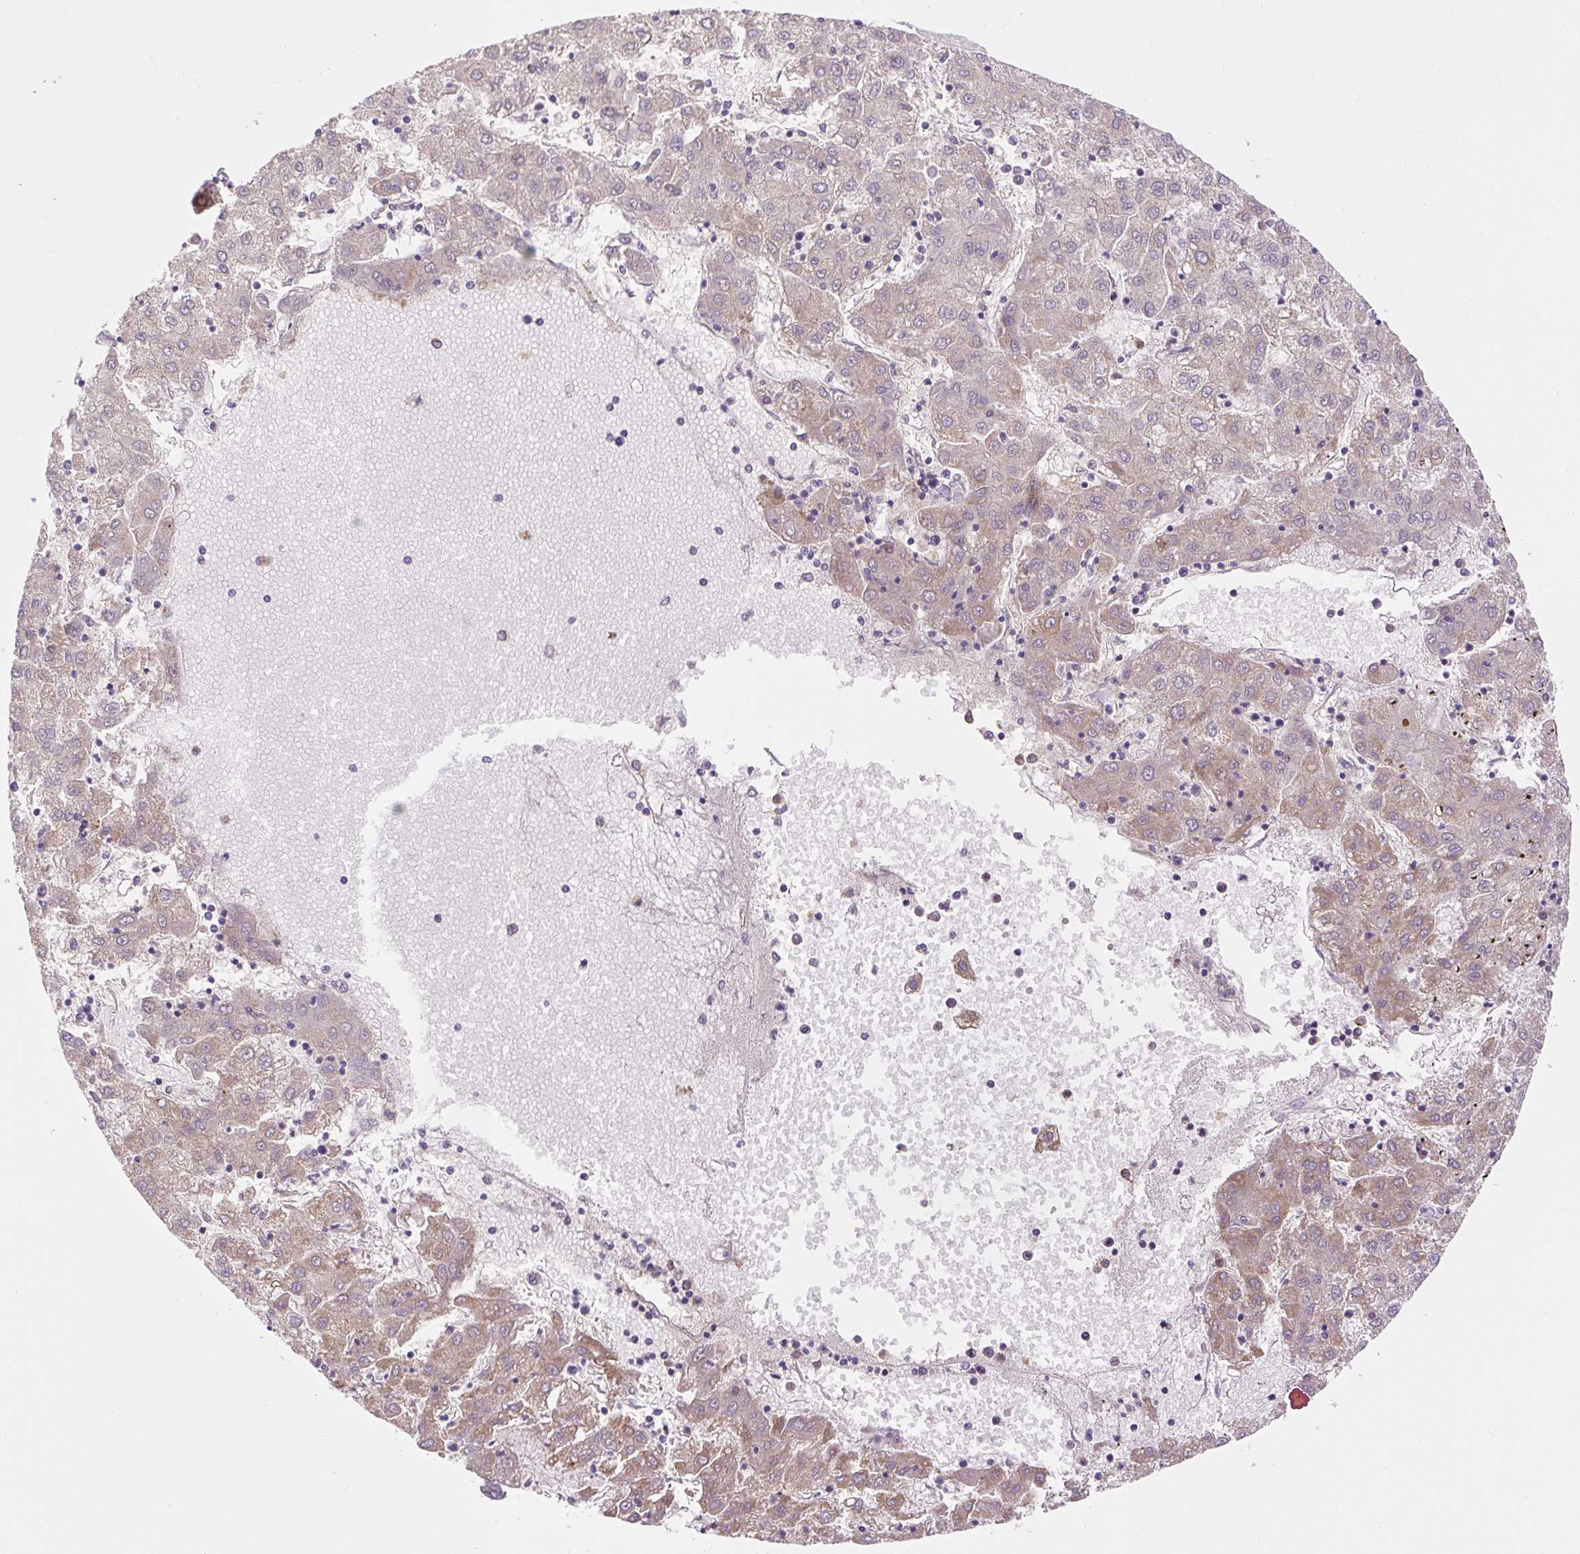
{"staining": {"intensity": "weak", "quantity": ">75%", "location": "cytoplasmic/membranous"}, "tissue": "liver cancer", "cell_type": "Tumor cells", "image_type": "cancer", "snomed": [{"axis": "morphology", "description": "Carcinoma, Hepatocellular, NOS"}, {"axis": "topography", "description": "Liver"}], "caption": "IHC image of neoplastic tissue: human liver hepatocellular carcinoma stained using immunohistochemistry reveals low levels of weak protein expression localized specifically in the cytoplasmic/membranous of tumor cells, appearing as a cytoplasmic/membranous brown color.", "gene": "TRIAP1", "patient": {"sex": "male", "age": 72}}